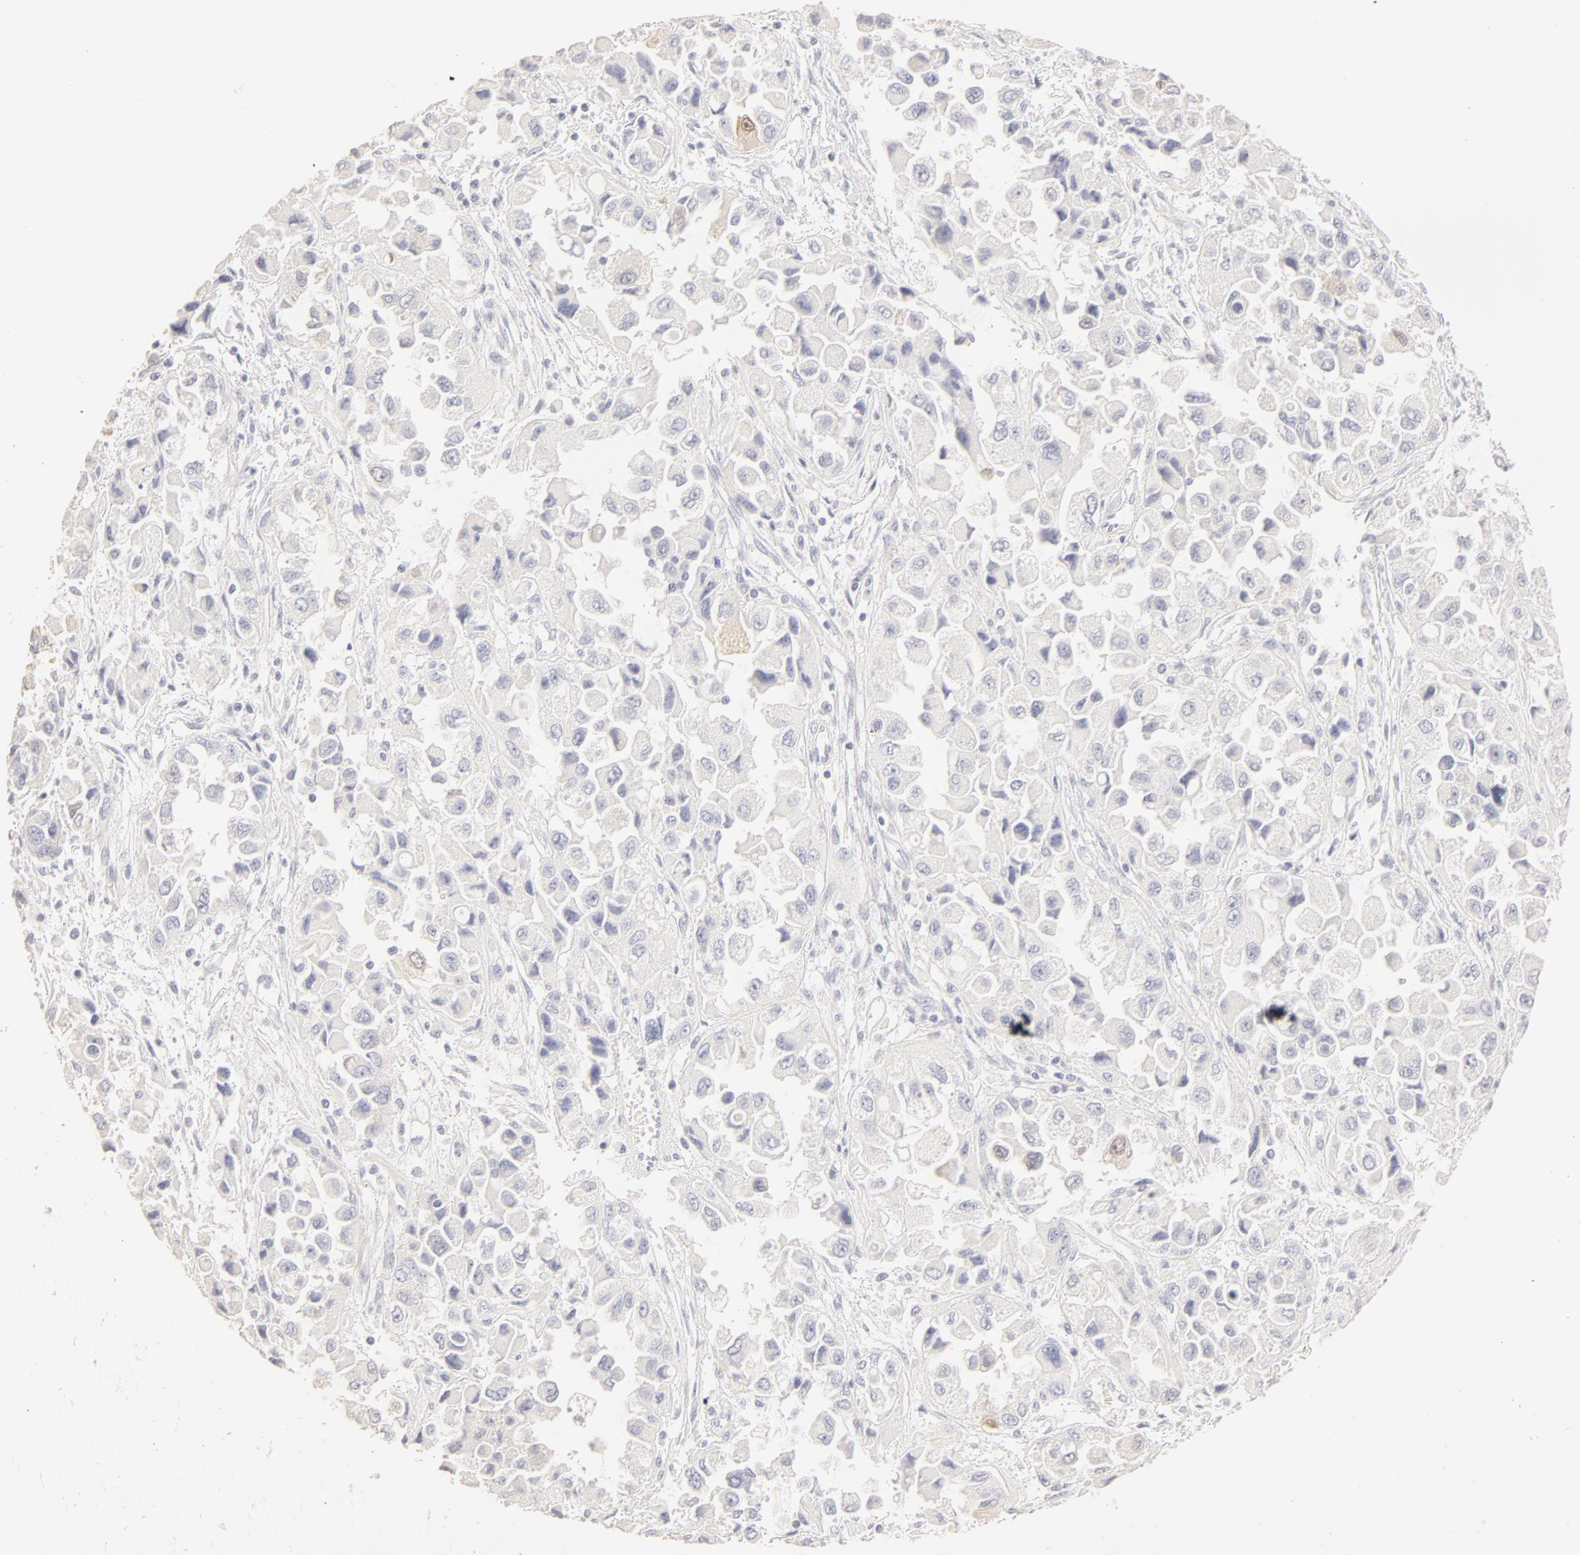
{"staining": {"intensity": "negative", "quantity": "none", "location": "none"}, "tissue": "ovarian cancer", "cell_type": "Tumor cells", "image_type": "cancer", "snomed": [{"axis": "morphology", "description": "Cystadenocarcinoma, serous, NOS"}, {"axis": "topography", "description": "Ovary"}], "caption": "IHC photomicrograph of neoplastic tissue: human ovarian serous cystadenocarcinoma stained with DAB exhibits no significant protein expression in tumor cells. (DAB (3,3'-diaminobenzidine) immunohistochemistry visualized using brightfield microscopy, high magnification).", "gene": "LGALS7B", "patient": {"sex": "female", "age": 84}}